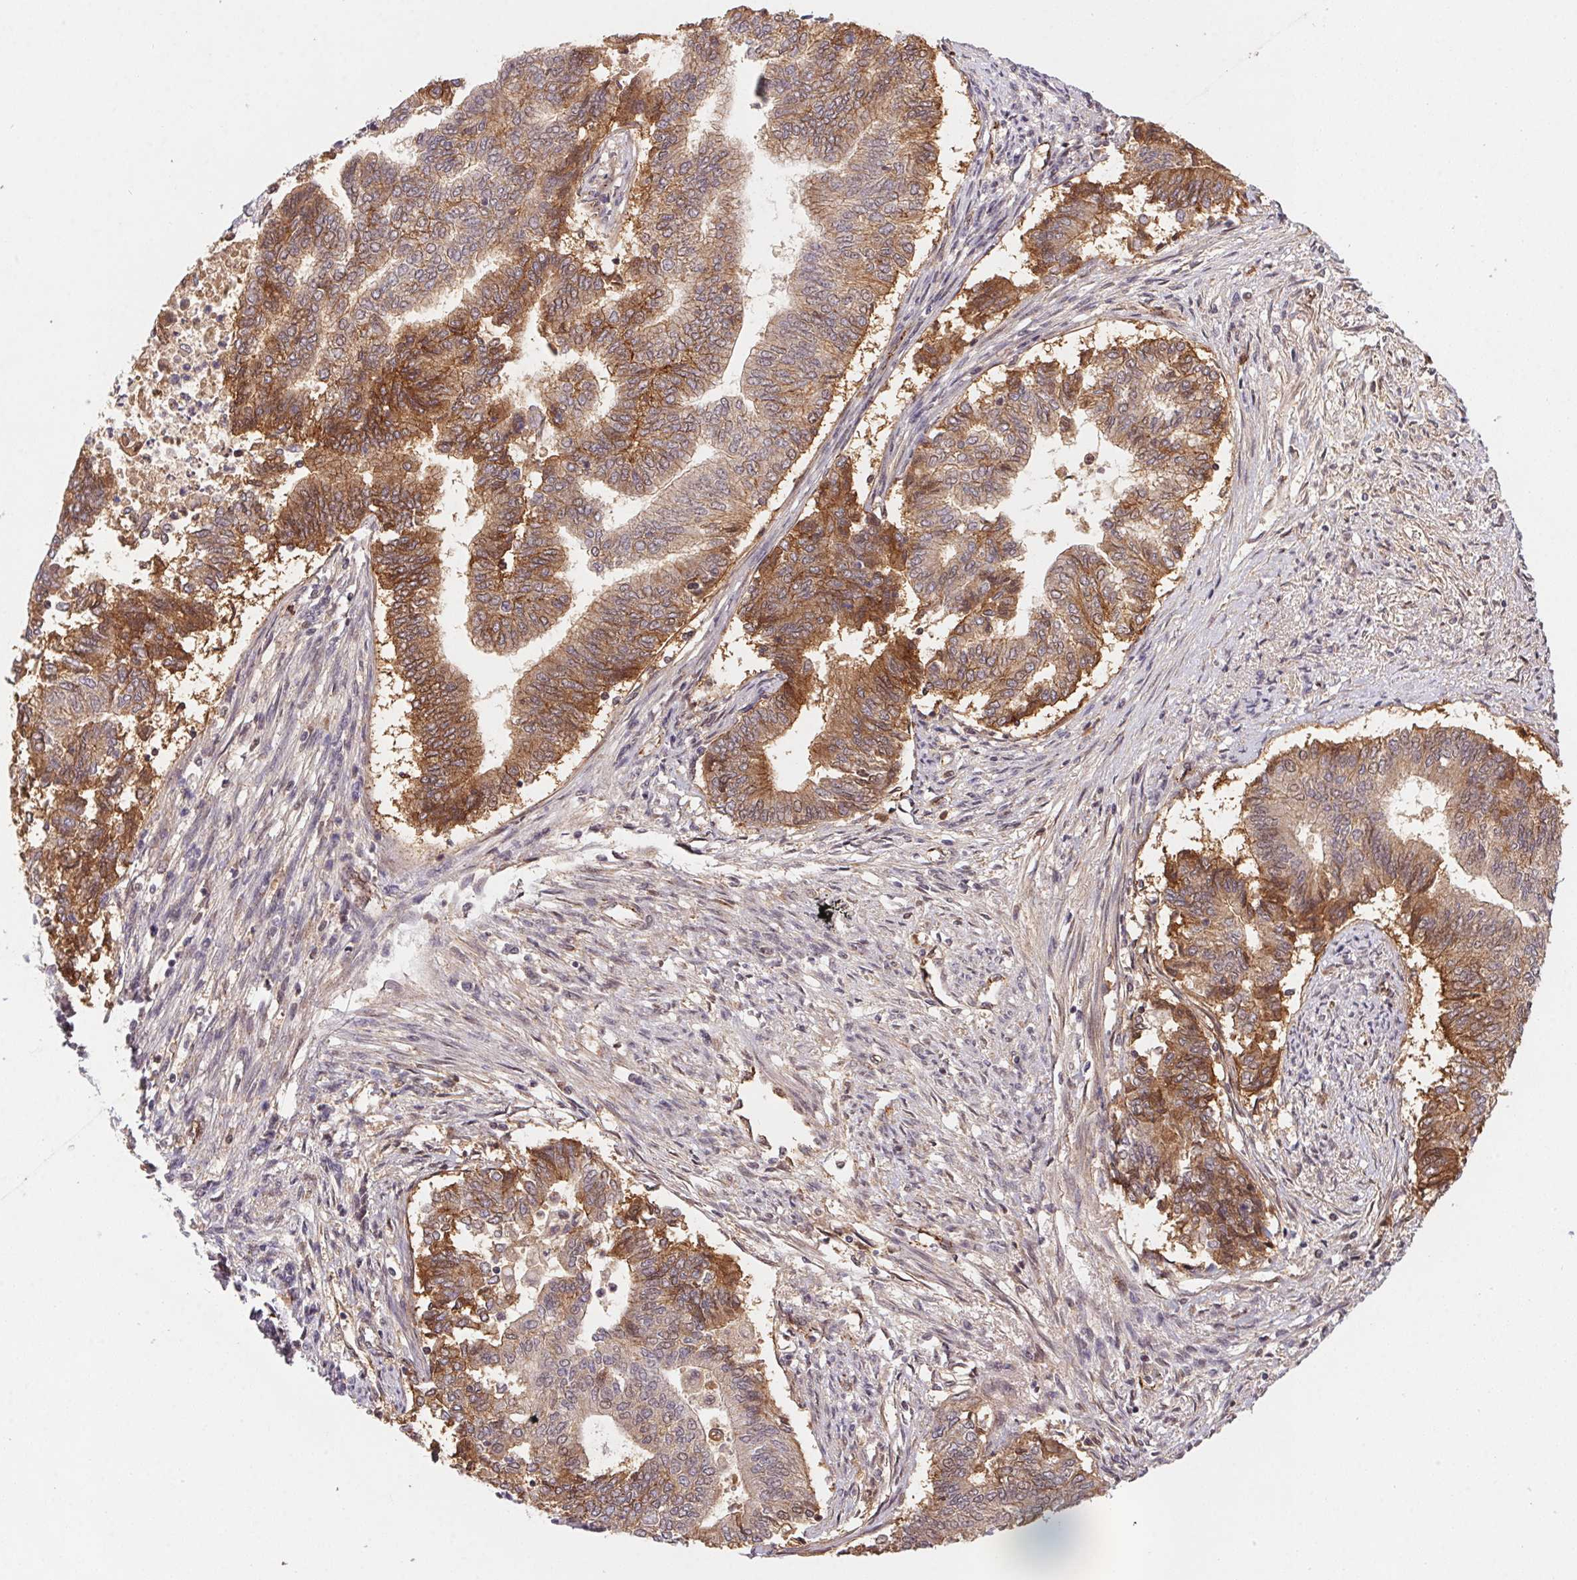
{"staining": {"intensity": "moderate", "quantity": ">75%", "location": "cytoplasmic/membranous"}, "tissue": "endometrial cancer", "cell_type": "Tumor cells", "image_type": "cancer", "snomed": [{"axis": "morphology", "description": "Adenocarcinoma, NOS"}, {"axis": "topography", "description": "Endometrium"}], "caption": "This is an image of IHC staining of adenocarcinoma (endometrial), which shows moderate expression in the cytoplasmic/membranous of tumor cells.", "gene": "SLC52A2", "patient": {"sex": "female", "age": 65}}